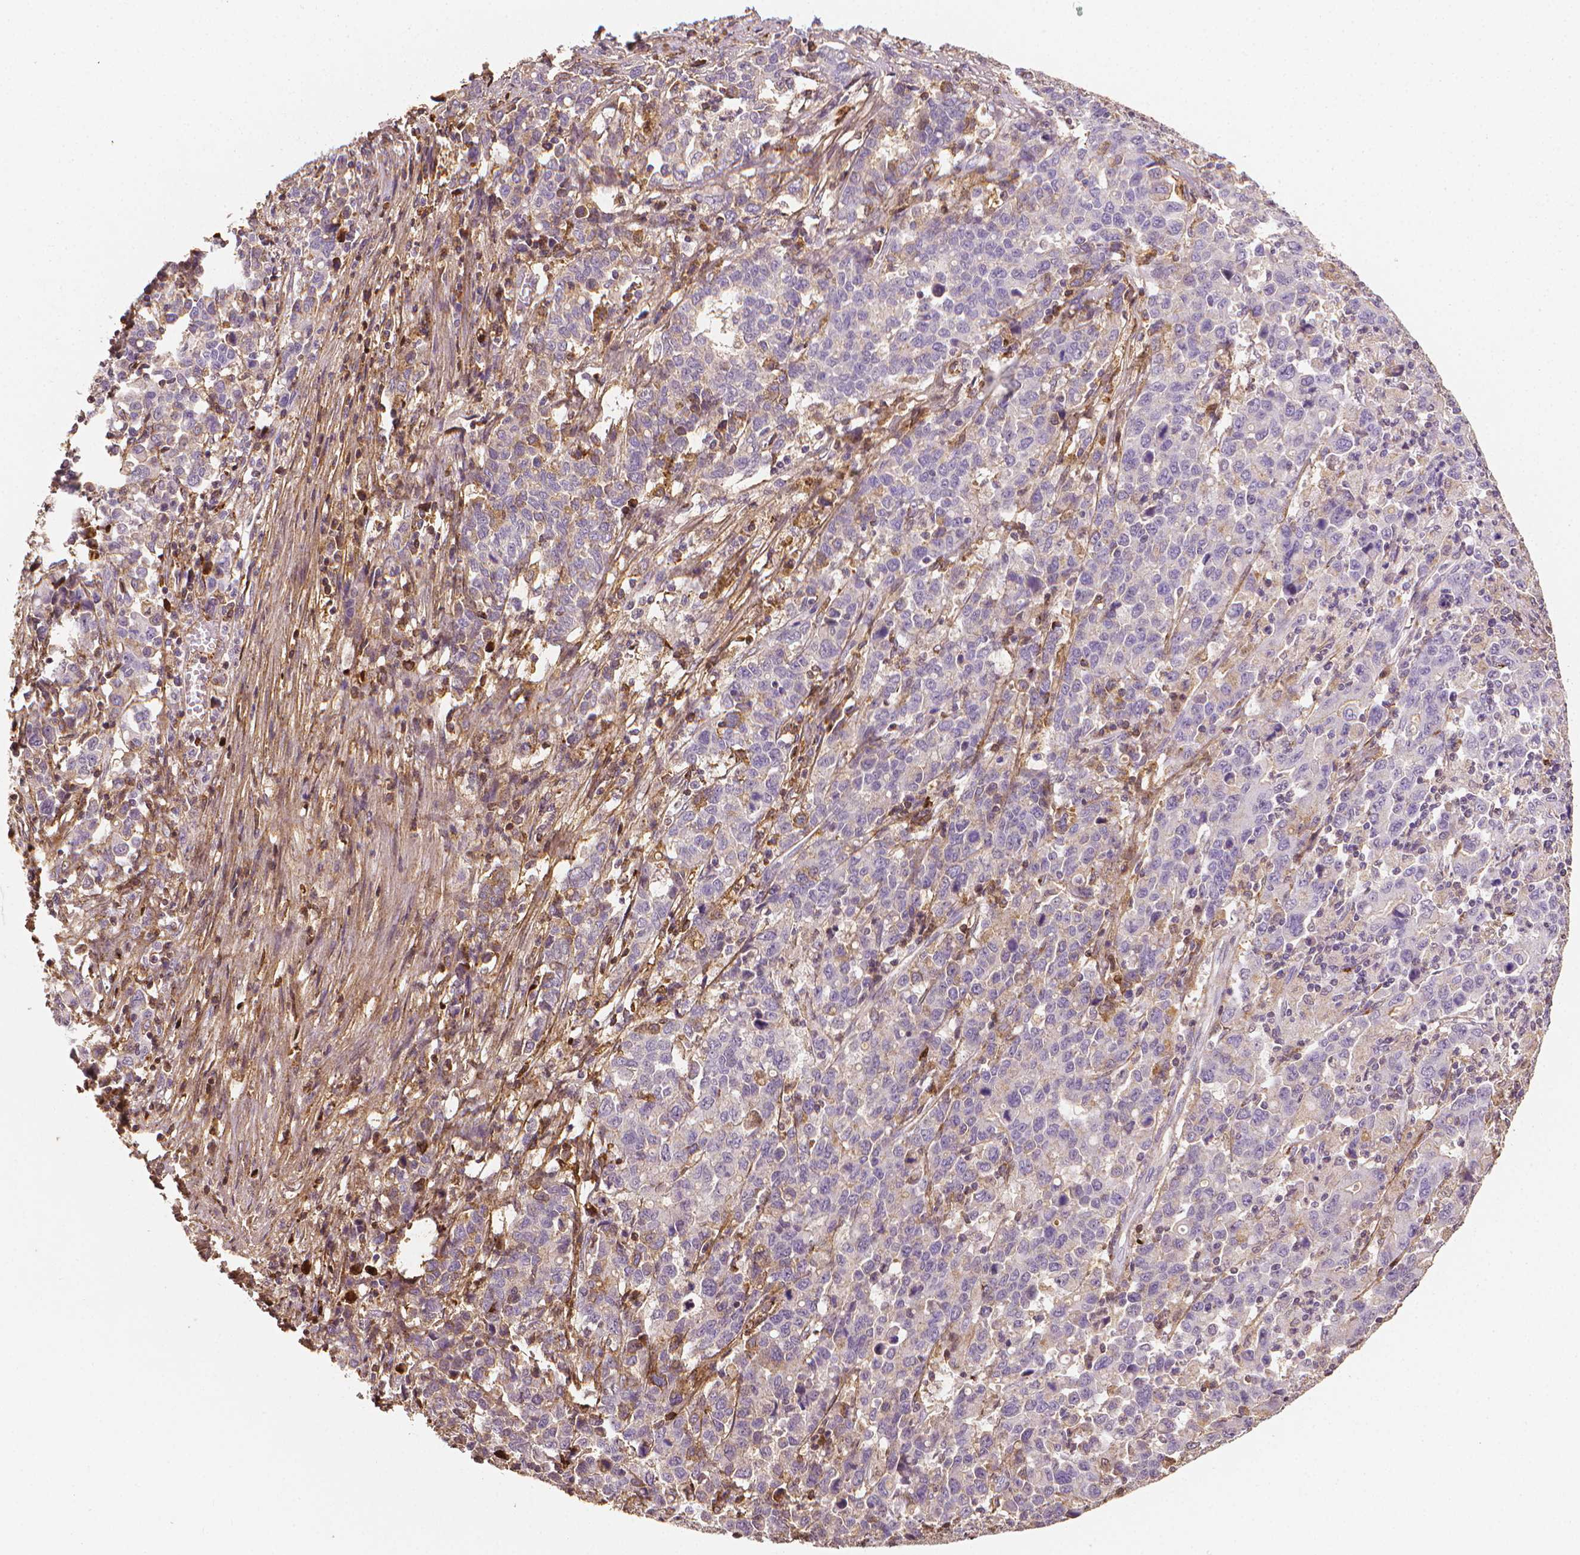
{"staining": {"intensity": "negative", "quantity": "none", "location": "none"}, "tissue": "stomach cancer", "cell_type": "Tumor cells", "image_type": "cancer", "snomed": [{"axis": "morphology", "description": "Adenocarcinoma, NOS"}, {"axis": "topography", "description": "Stomach, upper"}], "caption": "A high-resolution image shows immunohistochemistry (IHC) staining of stomach adenocarcinoma, which exhibits no significant expression in tumor cells.", "gene": "DCN", "patient": {"sex": "male", "age": 69}}